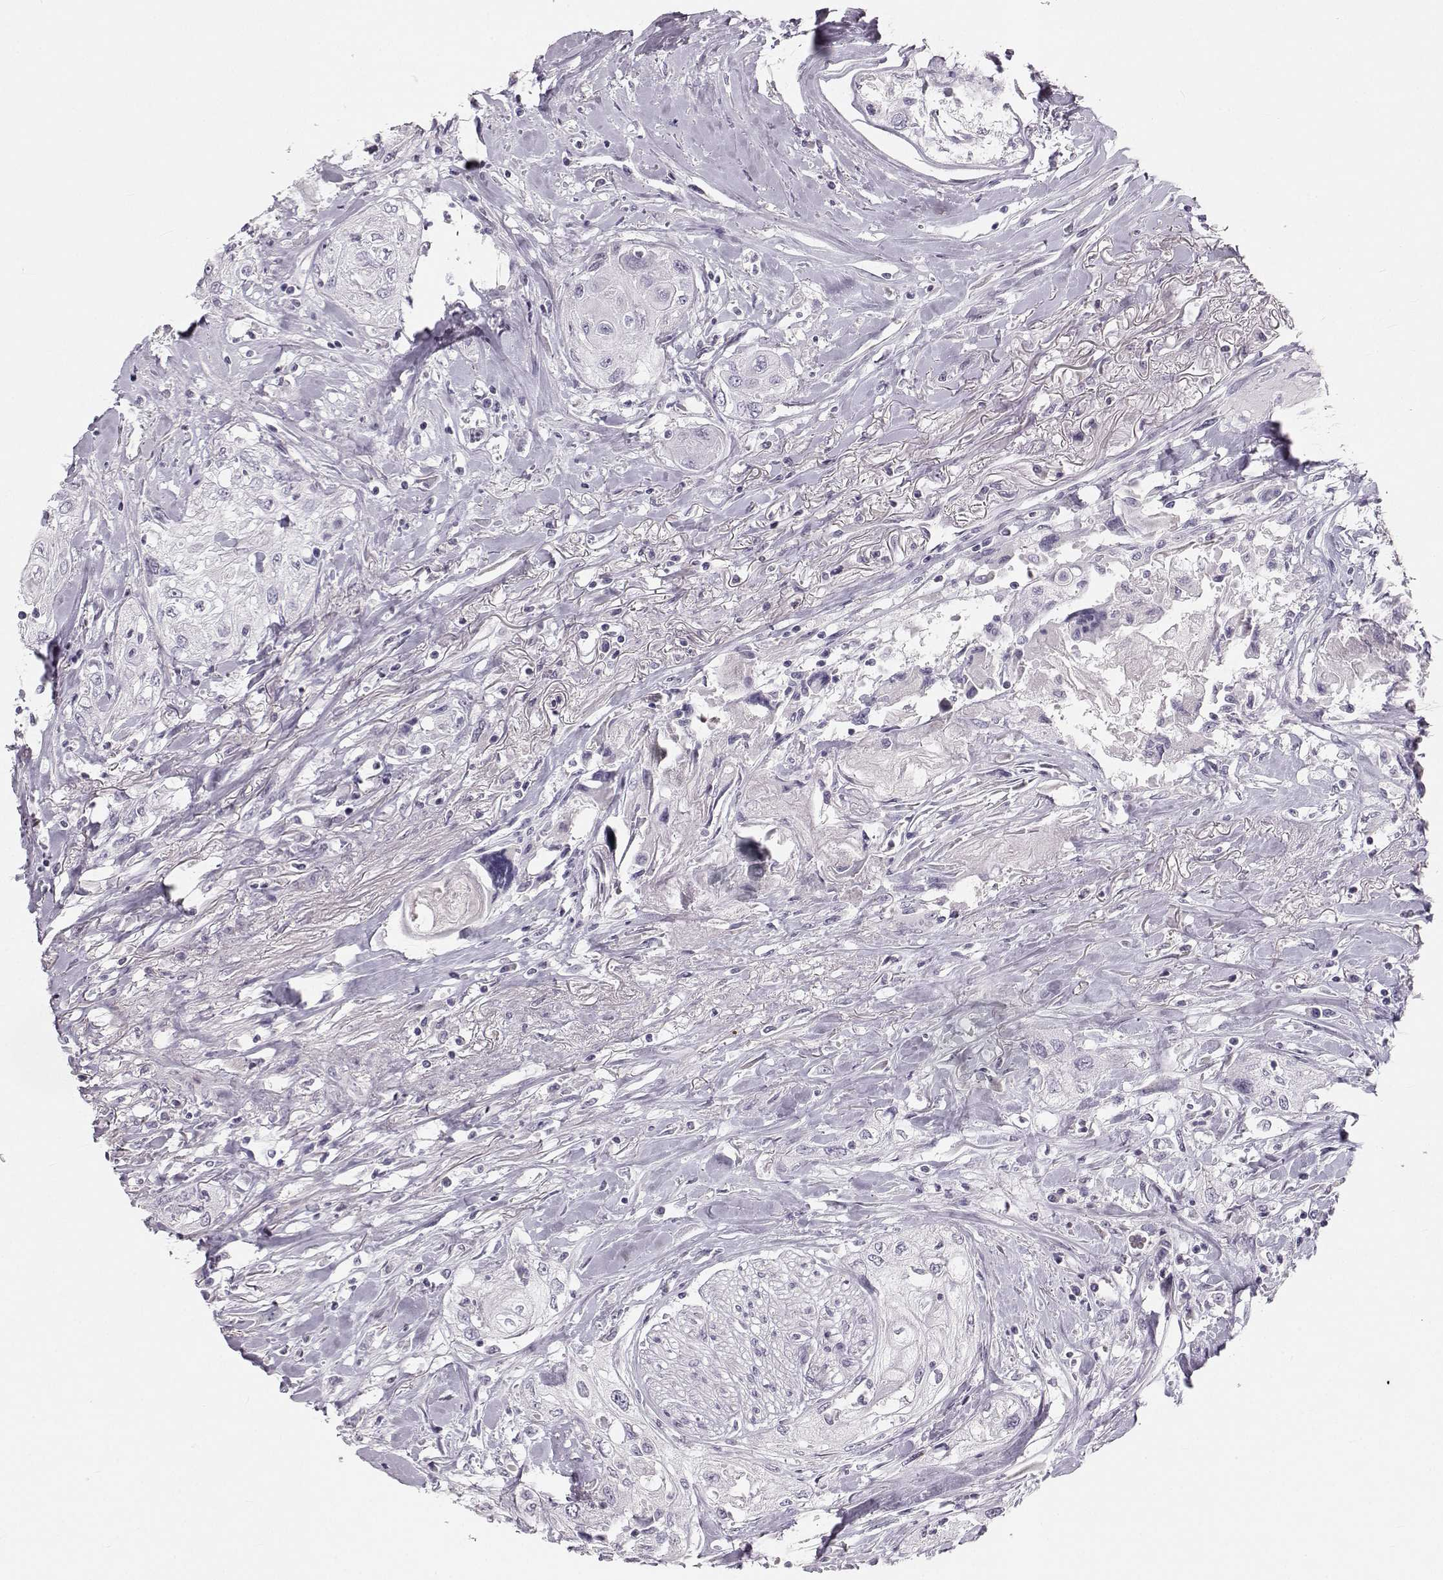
{"staining": {"intensity": "negative", "quantity": "none", "location": "none"}, "tissue": "head and neck cancer", "cell_type": "Tumor cells", "image_type": "cancer", "snomed": [{"axis": "morphology", "description": "Normal tissue, NOS"}, {"axis": "morphology", "description": "Squamous cell carcinoma, NOS"}, {"axis": "topography", "description": "Oral tissue"}, {"axis": "topography", "description": "Peripheral nerve tissue"}, {"axis": "topography", "description": "Head-Neck"}], "caption": "Micrograph shows no protein staining in tumor cells of head and neck cancer tissue.", "gene": "OIP5", "patient": {"sex": "female", "age": 59}}